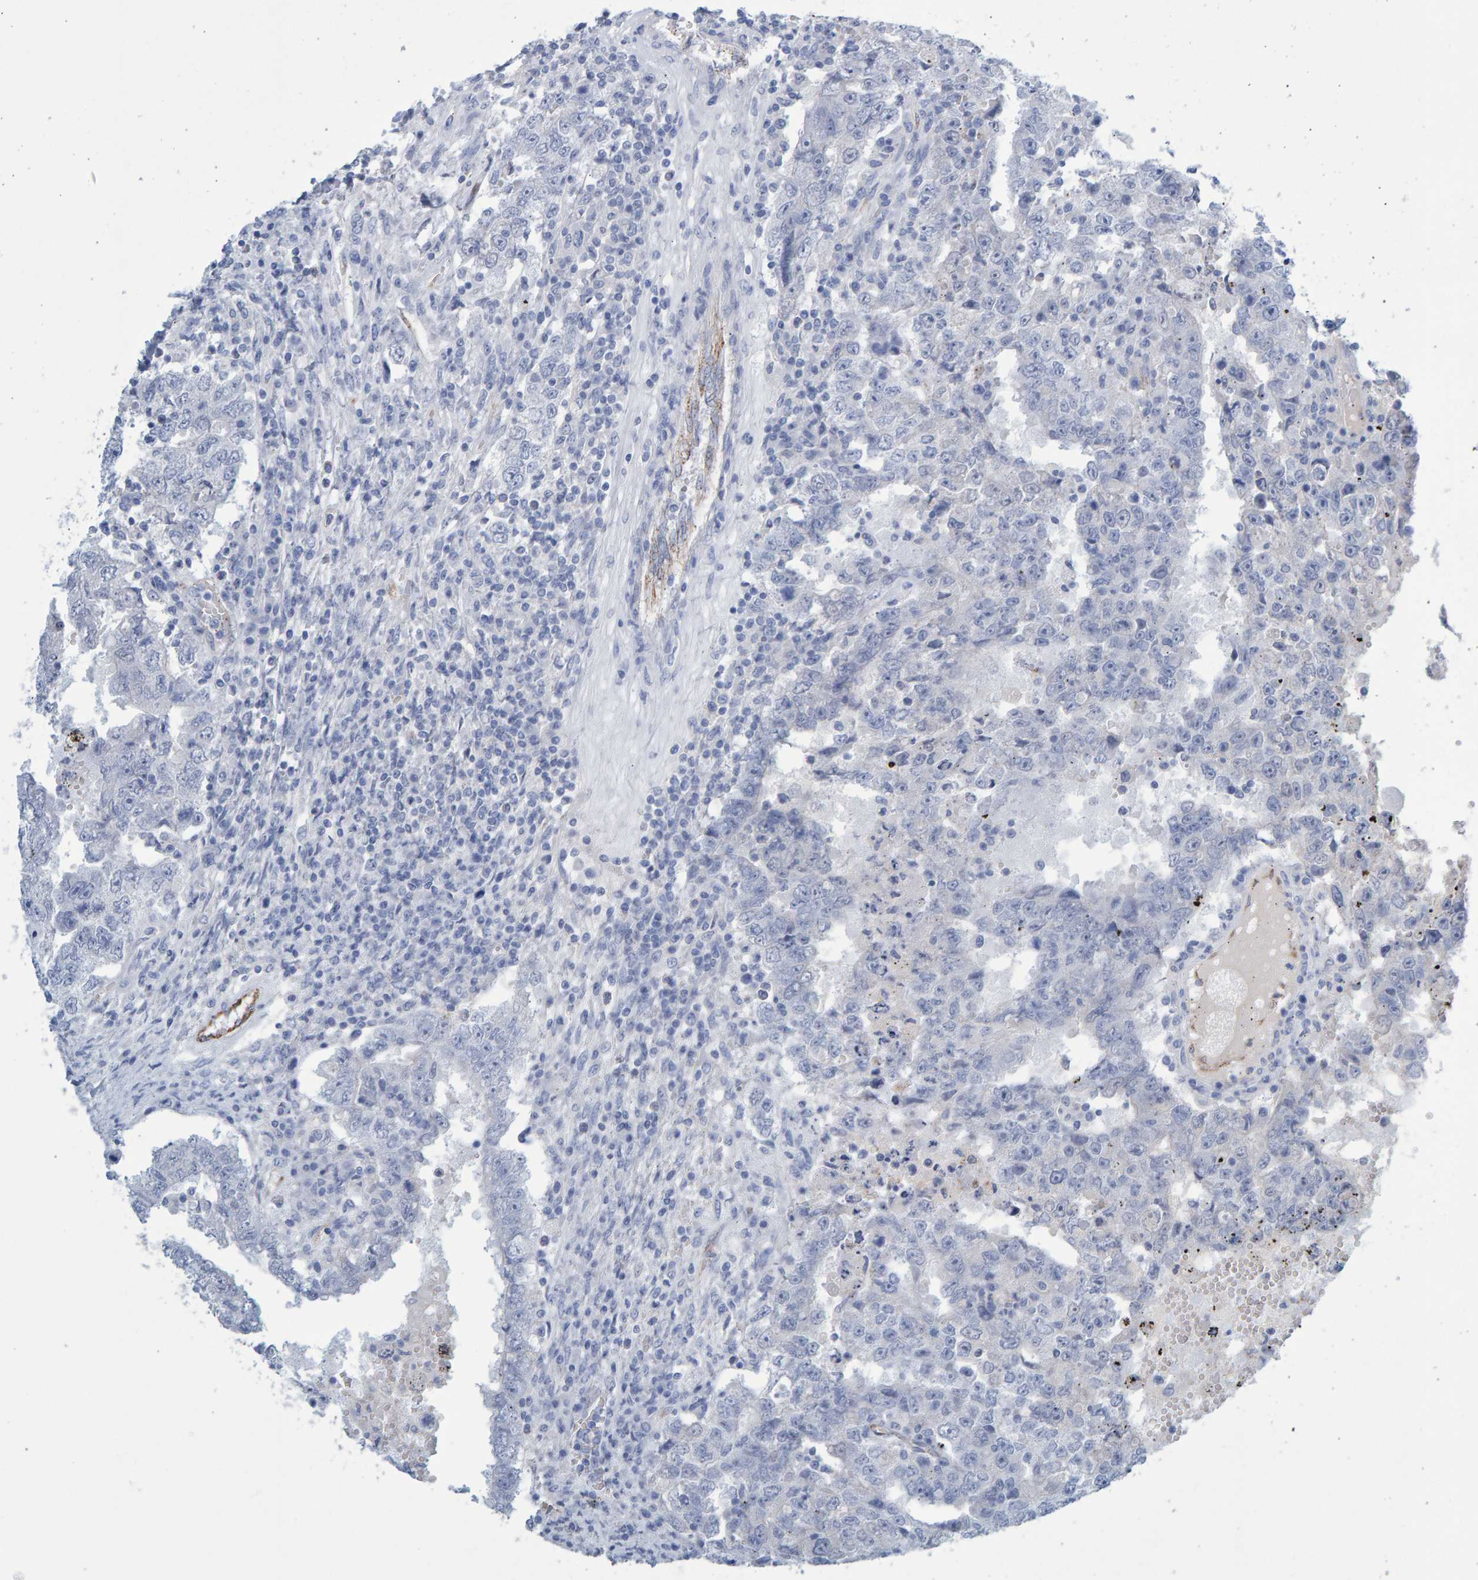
{"staining": {"intensity": "negative", "quantity": "none", "location": "none"}, "tissue": "testis cancer", "cell_type": "Tumor cells", "image_type": "cancer", "snomed": [{"axis": "morphology", "description": "Carcinoma, Embryonal, NOS"}, {"axis": "topography", "description": "Testis"}], "caption": "High power microscopy image of an immunohistochemistry image of testis cancer (embryonal carcinoma), revealing no significant staining in tumor cells. (DAB (3,3'-diaminobenzidine) immunohistochemistry with hematoxylin counter stain).", "gene": "SLC34A3", "patient": {"sex": "male", "age": 26}}